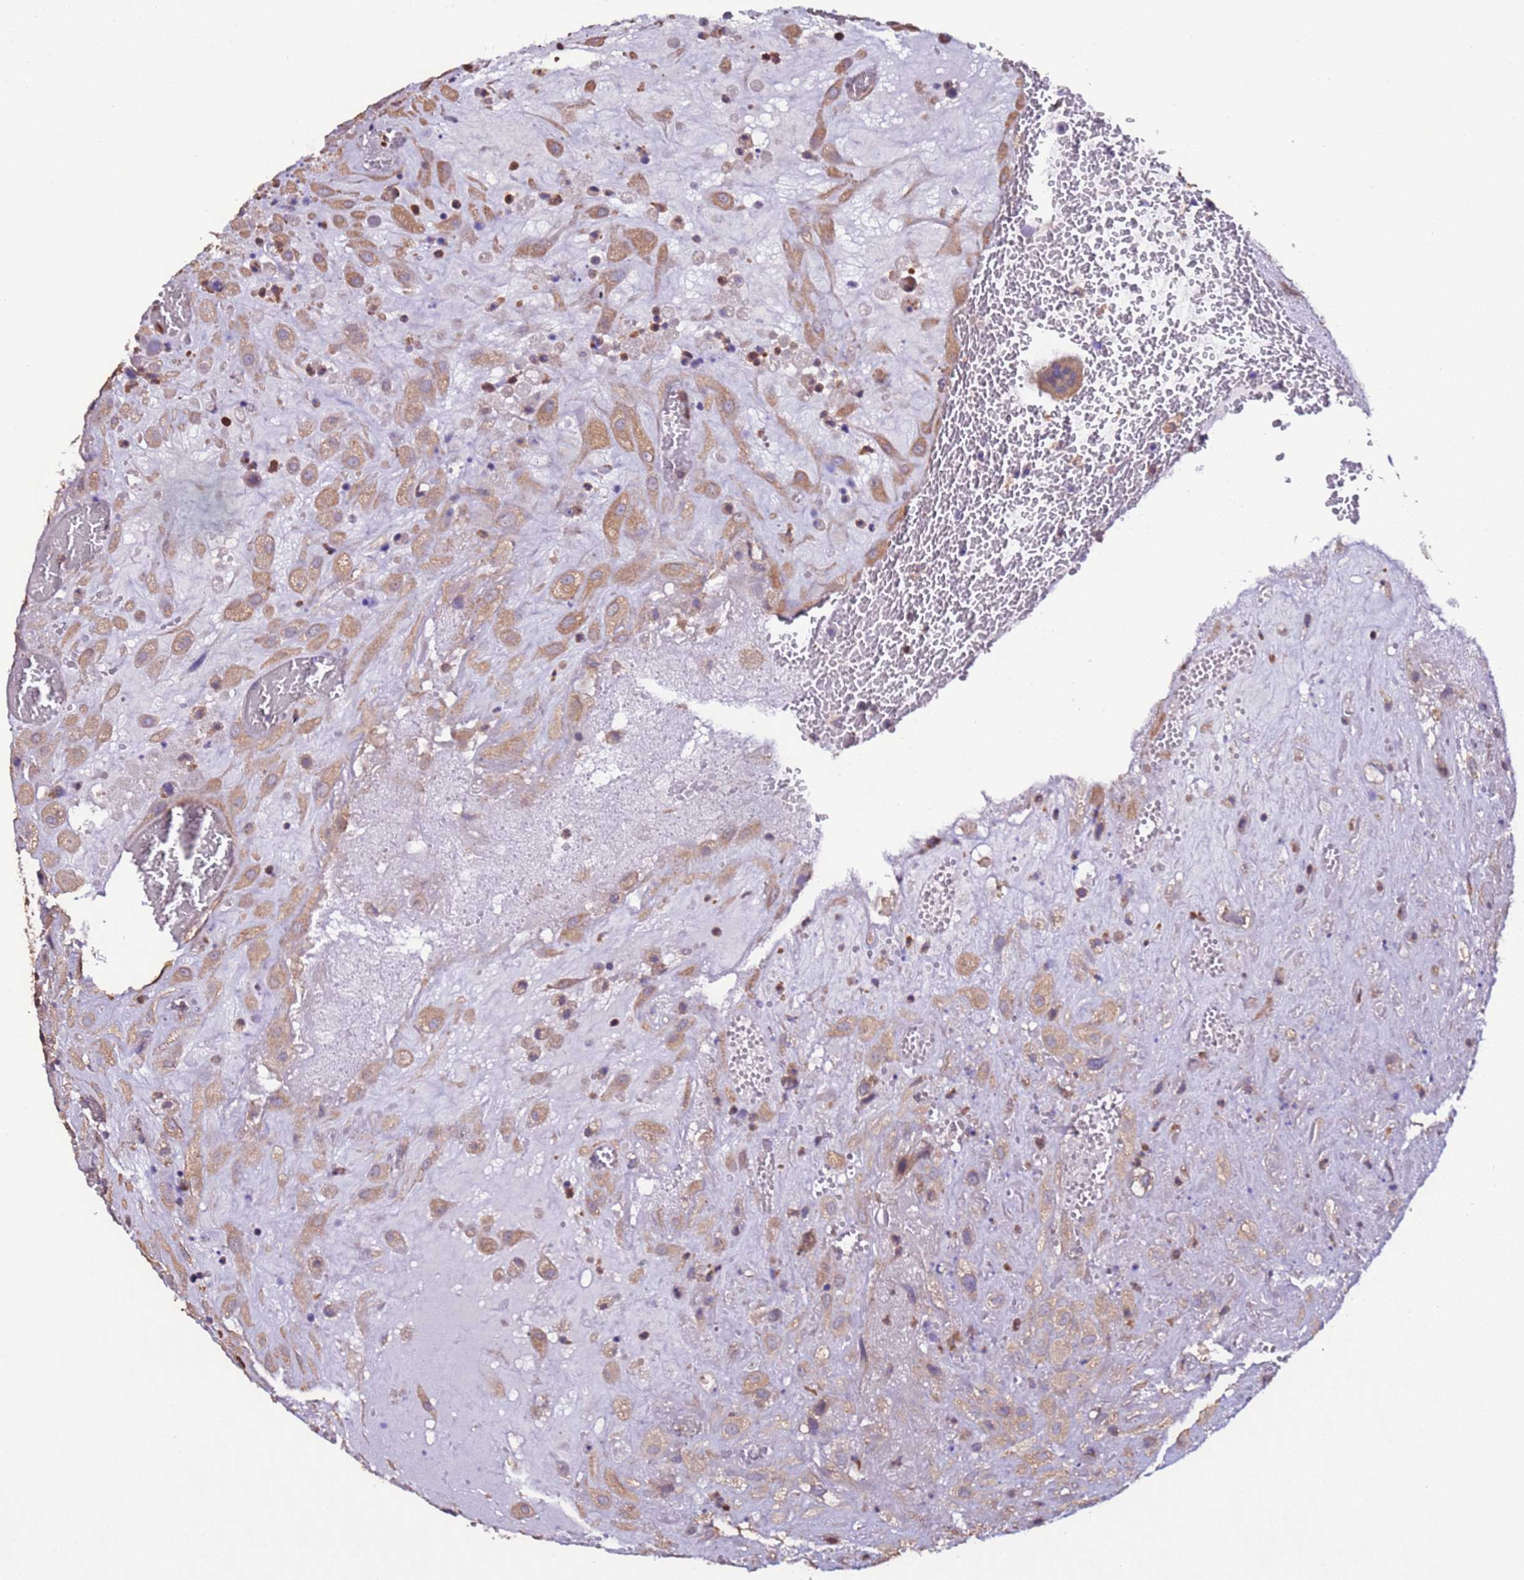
{"staining": {"intensity": "moderate", "quantity": ">75%", "location": "cytoplasmic/membranous"}, "tissue": "placenta", "cell_type": "Decidual cells", "image_type": "normal", "snomed": [{"axis": "morphology", "description": "Normal tissue, NOS"}, {"axis": "topography", "description": "Placenta"}], "caption": "Human placenta stained with a brown dye demonstrates moderate cytoplasmic/membranous positive expression in about >75% of decidual cells.", "gene": "SLC41A3", "patient": {"sex": "female", "age": 35}}